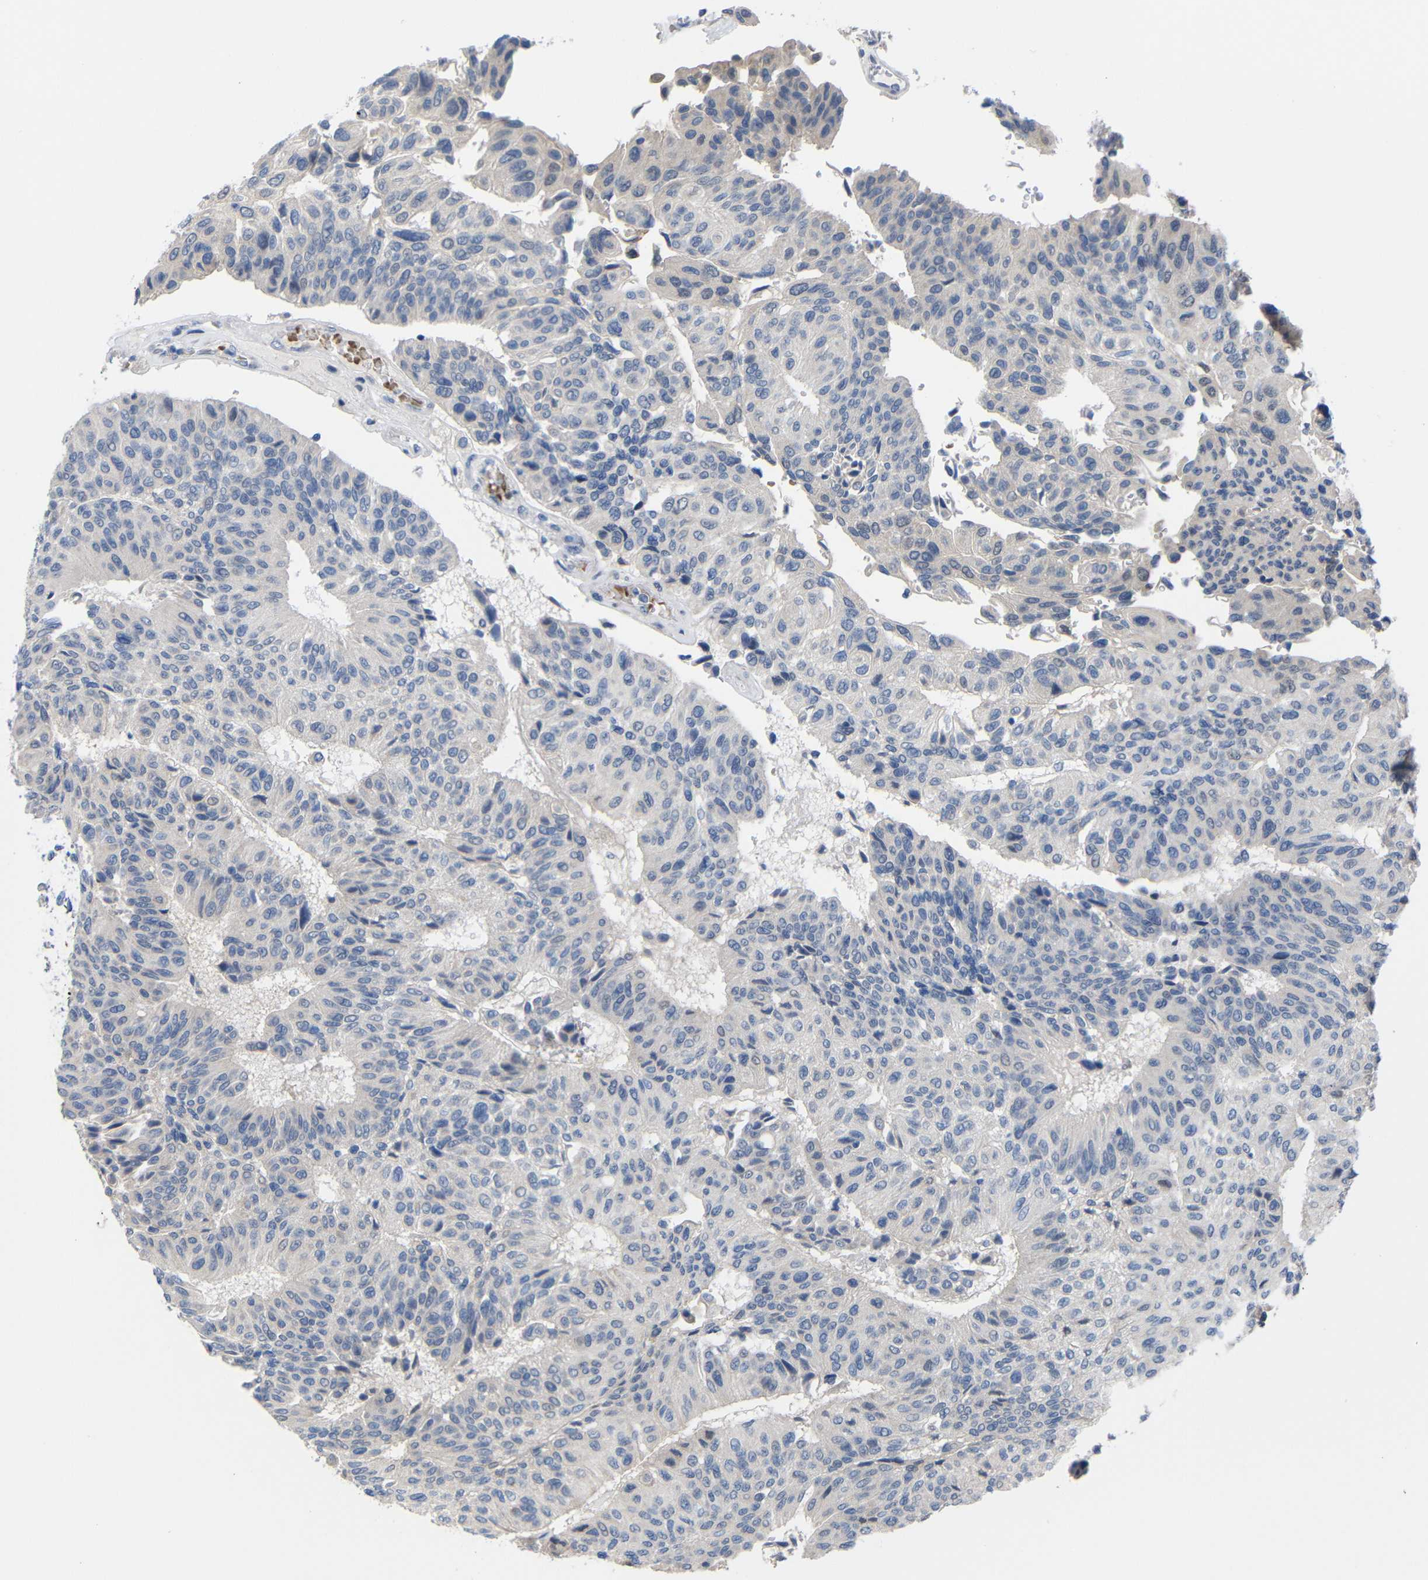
{"staining": {"intensity": "negative", "quantity": "none", "location": "none"}, "tissue": "urothelial cancer", "cell_type": "Tumor cells", "image_type": "cancer", "snomed": [{"axis": "morphology", "description": "Urothelial carcinoma, High grade"}, {"axis": "topography", "description": "Urinary bladder"}], "caption": "Tumor cells show no significant positivity in high-grade urothelial carcinoma.", "gene": "CMTM1", "patient": {"sex": "male", "age": 66}}